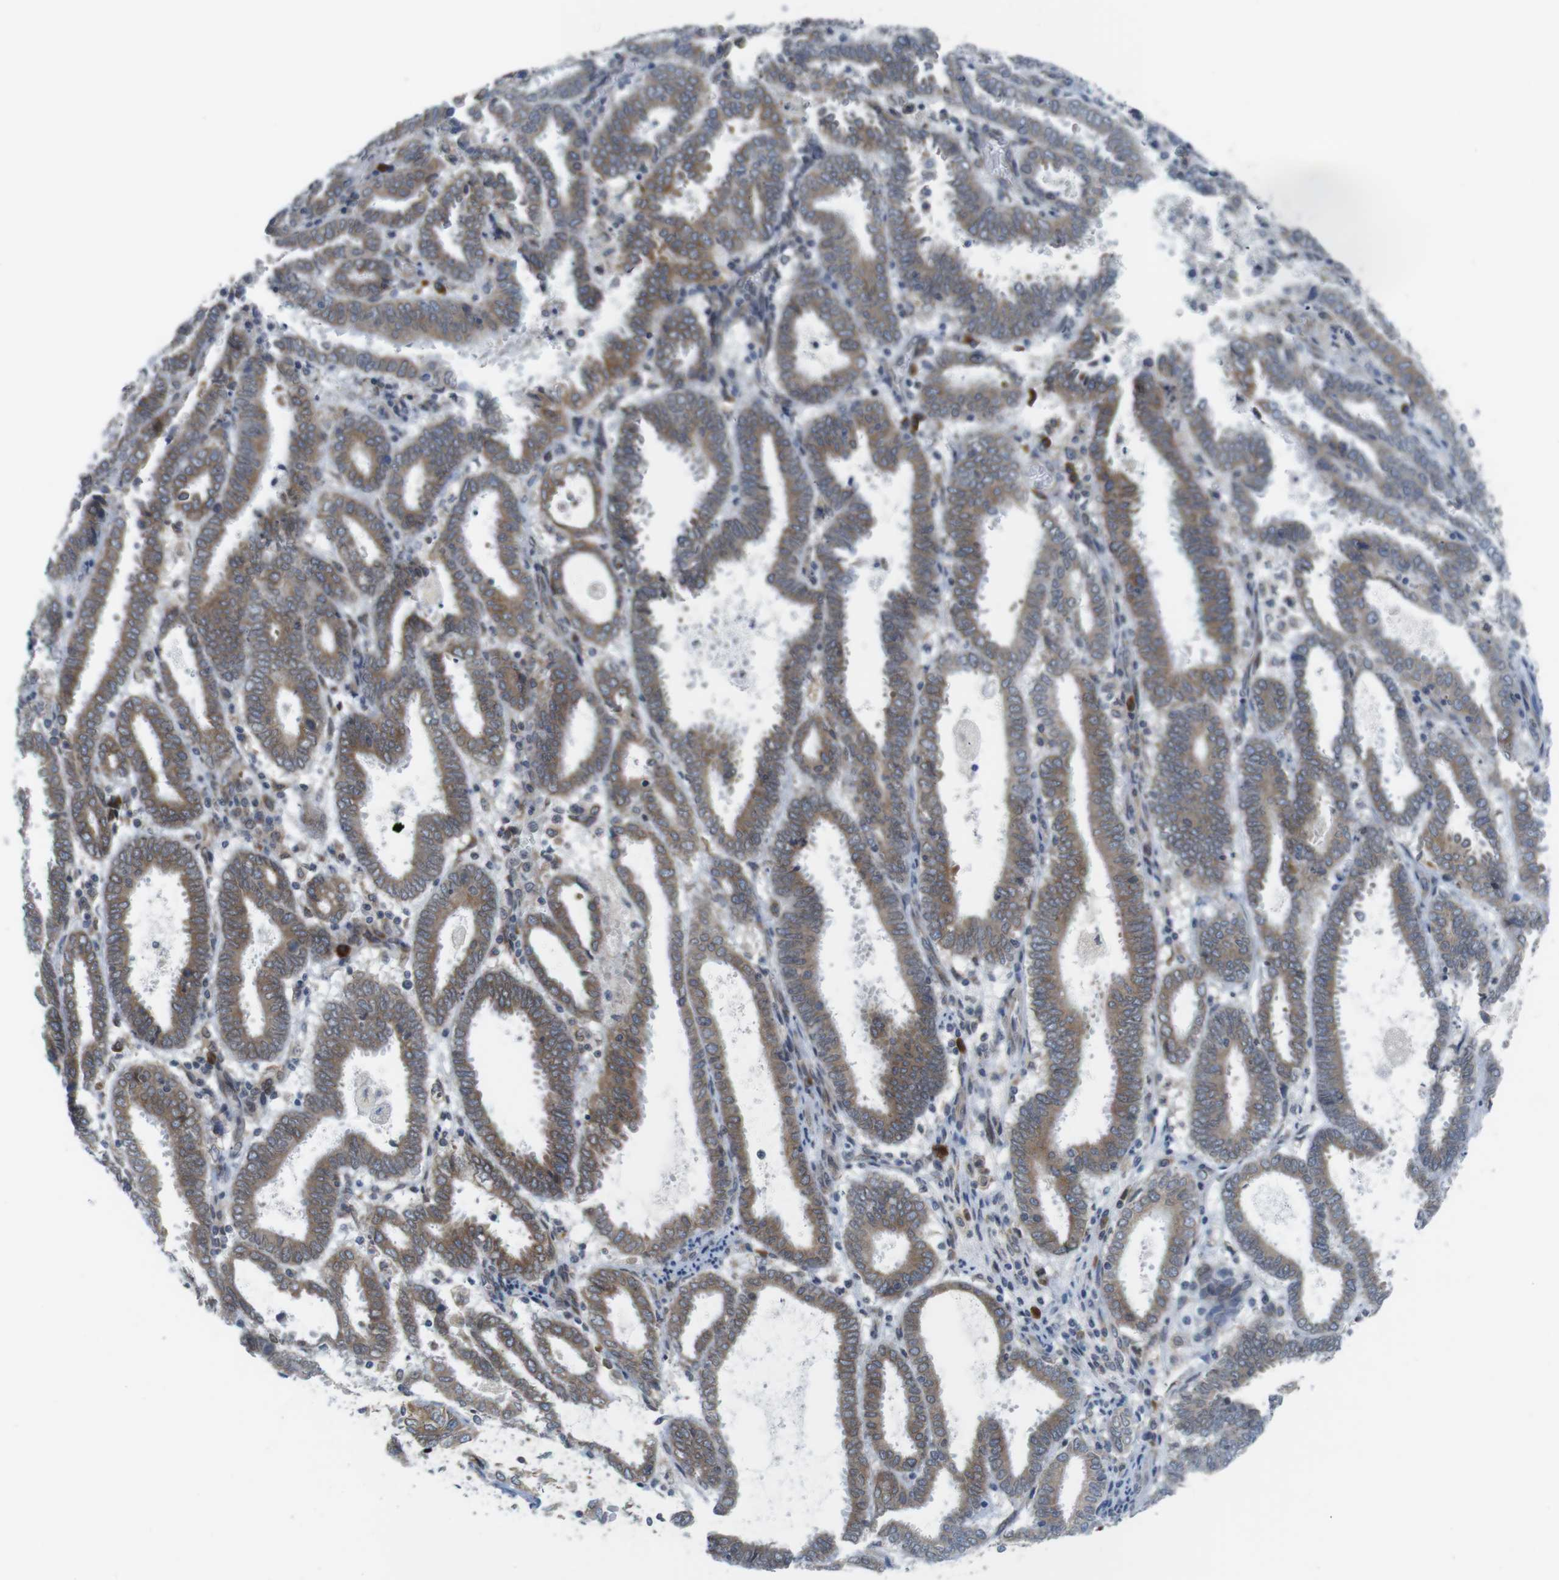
{"staining": {"intensity": "moderate", "quantity": ">75%", "location": "cytoplasmic/membranous"}, "tissue": "endometrial cancer", "cell_type": "Tumor cells", "image_type": "cancer", "snomed": [{"axis": "morphology", "description": "Adenocarcinoma, NOS"}, {"axis": "topography", "description": "Uterus"}], "caption": "Moderate cytoplasmic/membranous positivity is identified in about >75% of tumor cells in adenocarcinoma (endometrial).", "gene": "ERGIC3", "patient": {"sex": "female", "age": 83}}